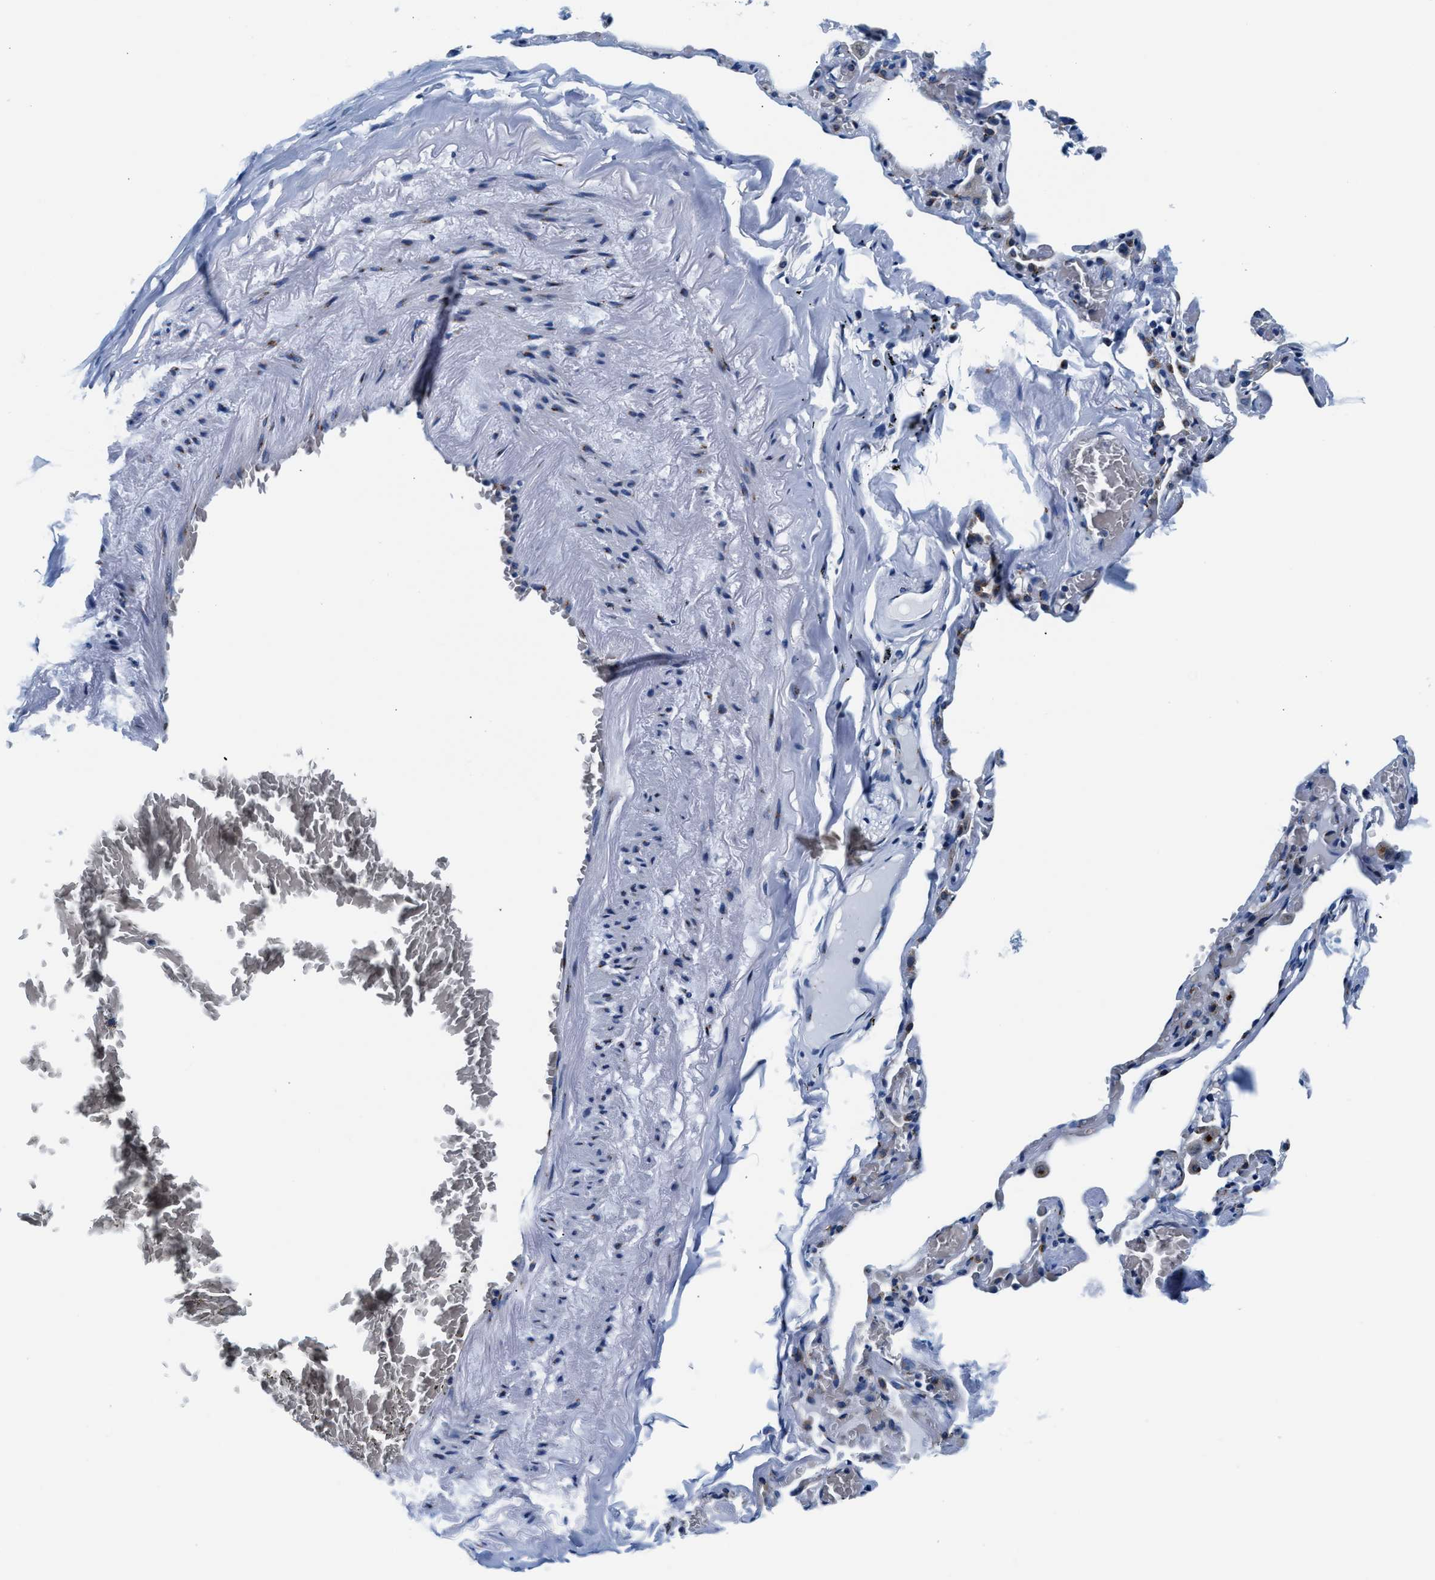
{"staining": {"intensity": "negative", "quantity": "none", "location": "none"}, "tissue": "adipose tissue", "cell_type": "Adipocytes", "image_type": "normal", "snomed": [{"axis": "morphology", "description": "Normal tissue, NOS"}, {"axis": "topography", "description": "Cartilage tissue"}, {"axis": "topography", "description": "Lung"}], "caption": "Adipocytes are negative for protein expression in unremarkable human adipose tissue. (DAB immunohistochemistry with hematoxylin counter stain).", "gene": "VPS53", "patient": {"sex": "female", "age": 77}}